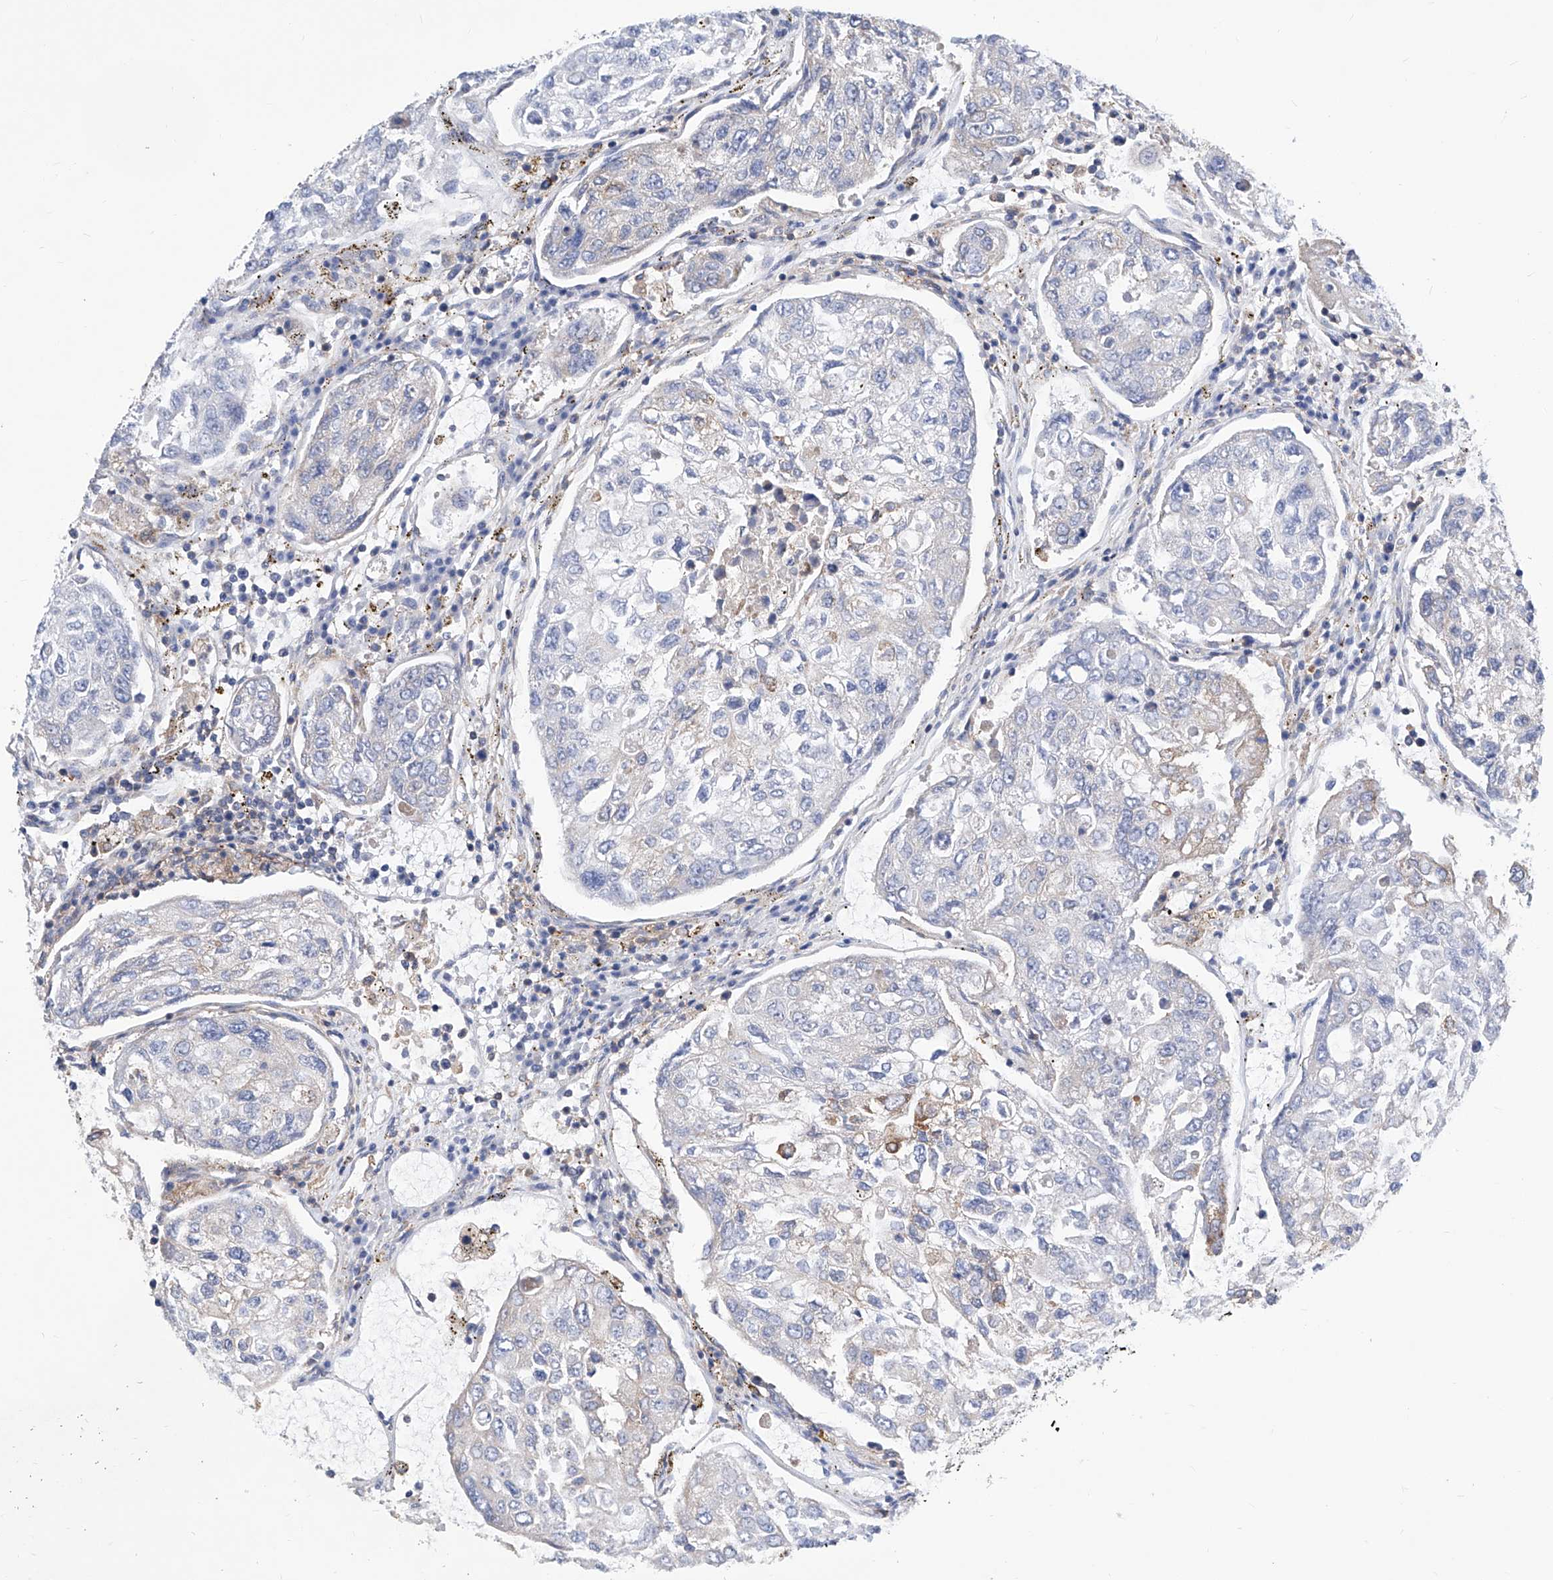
{"staining": {"intensity": "weak", "quantity": "<25%", "location": "cytoplasmic/membranous"}, "tissue": "urothelial cancer", "cell_type": "Tumor cells", "image_type": "cancer", "snomed": [{"axis": "morphology", "description": "Urothelial carcinoma, High grade"}, {"axis": "topography", "description": "Lymph node"}, {"axis": "topography", "description": "Urinary bladder"}], "caption": "Immunohistochemistry photomicrograph of human urothelial cancer stained for a protein (brown), which exhibits no expression in tumor cells.", "gene": "MAD2L1", "patient": {"sex": "male", "age": 51}}